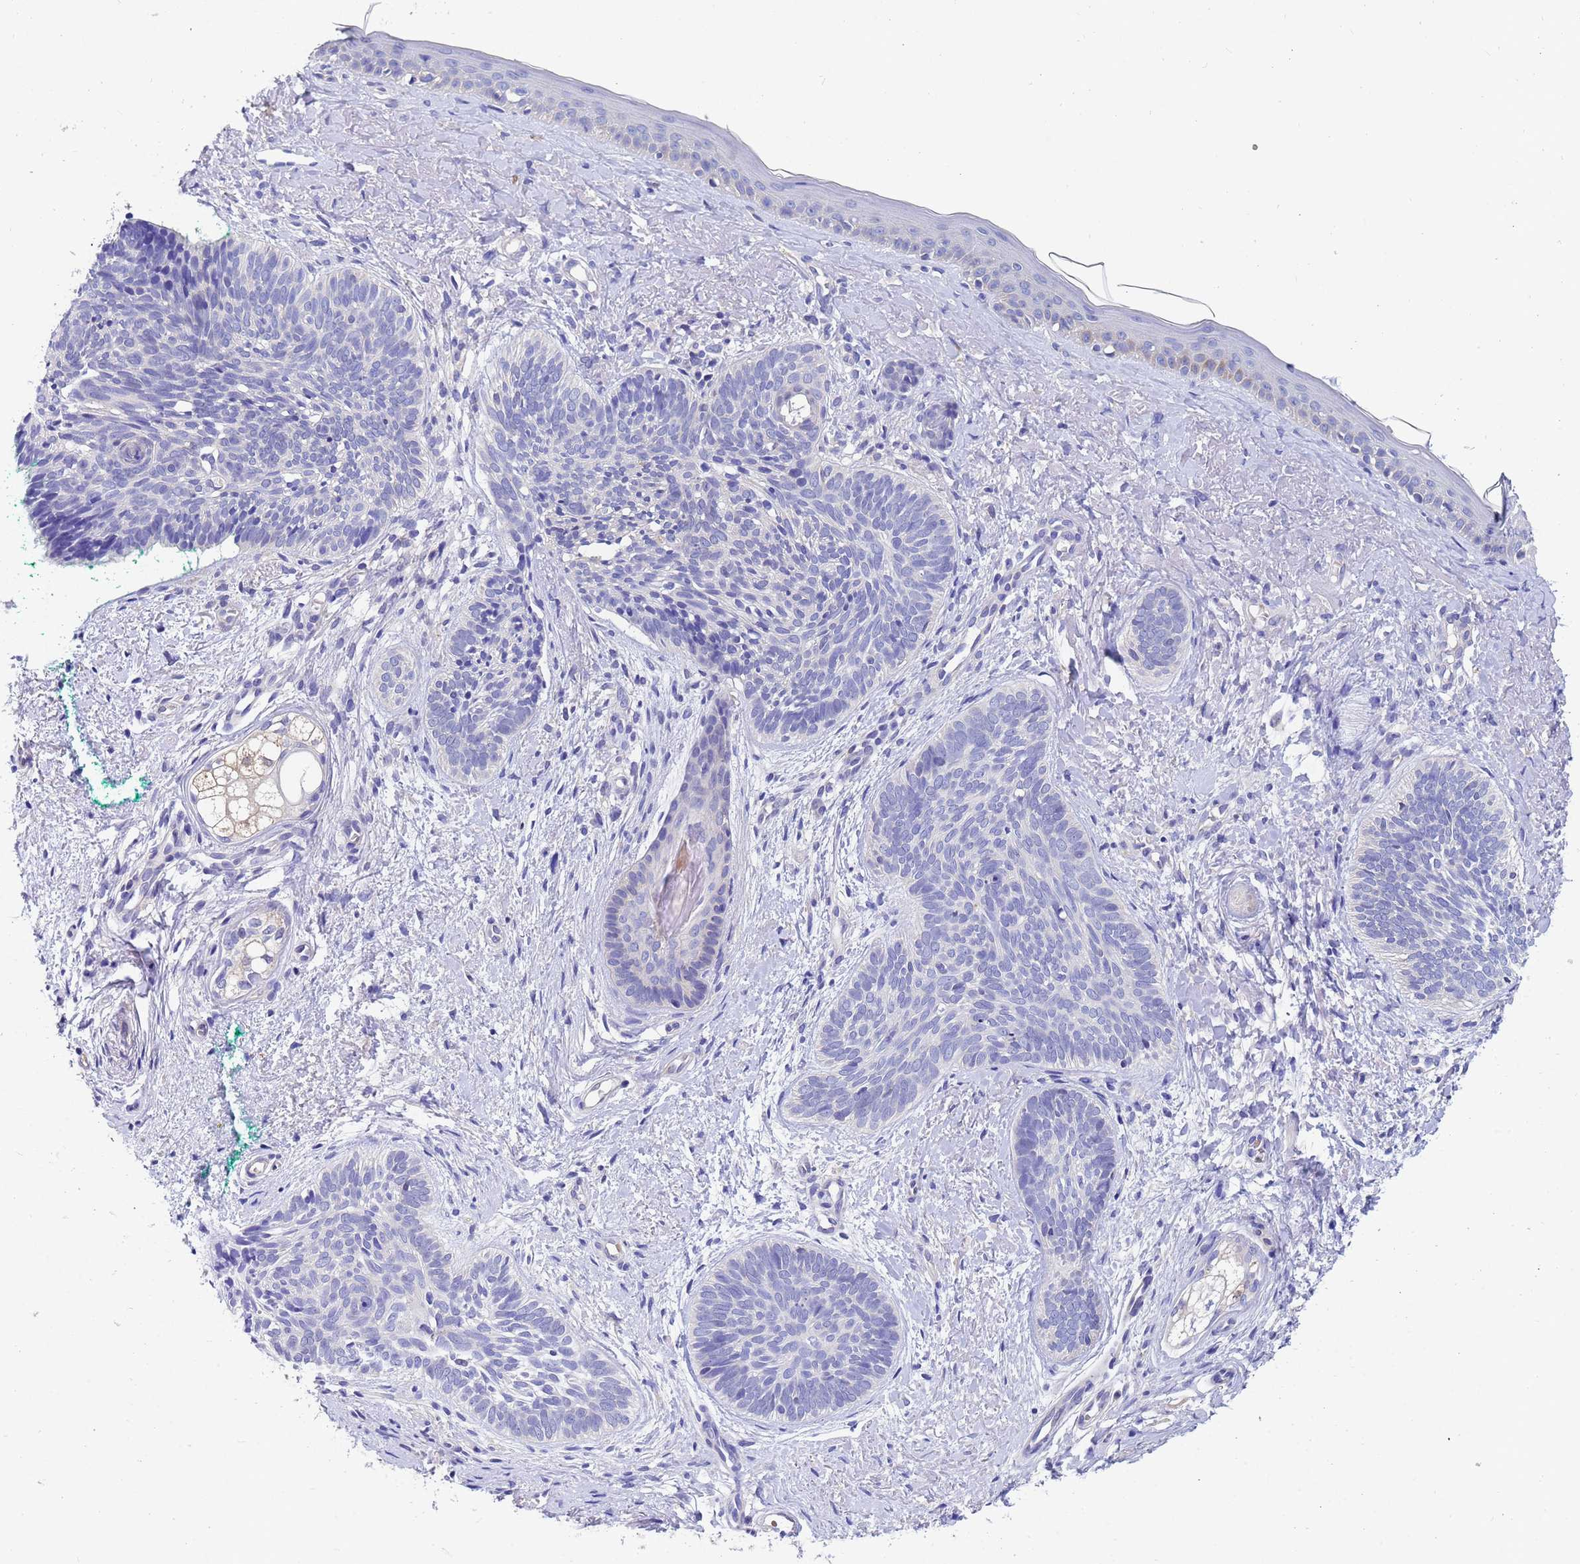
{"staining": {"intensity": "negative", "quantity": "none", "location": "none"}, "tissue": "skin cancer", "cell_type": "Tumor cells", "image_type": "cancer", "snomed": [{"axis": "morphology", "description": "Basal cell carcinoma"}, {"axis": "topography", "description": "Skin"}], "caption": "IHC image of neoplastic tissue: skin cancer (basal cell carcinoma) stained with DAB demonstrates no significant protein expression in tumor cells.", "gene": "TTLL11", "patient": {"sex": "female", "age": 81}}